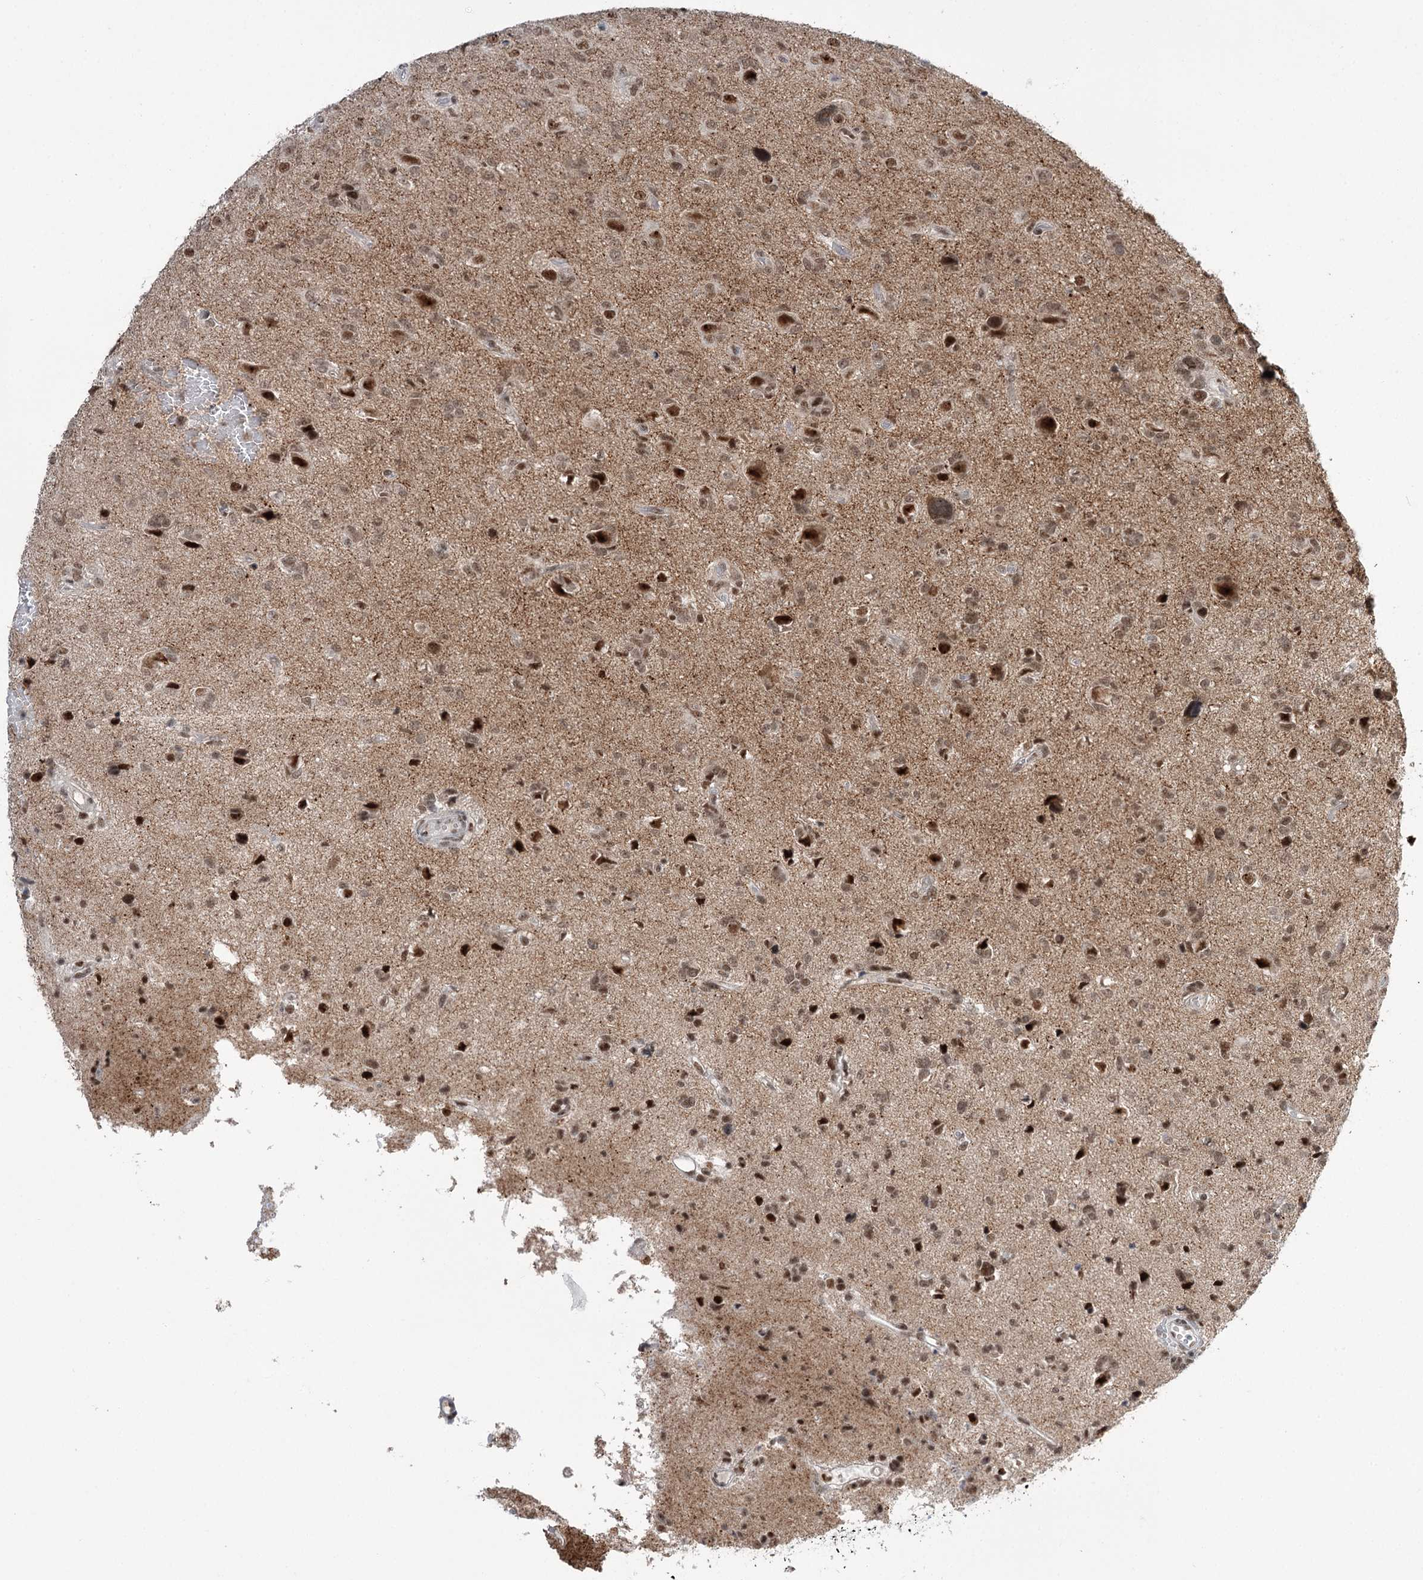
{"staining": {"intensity": "moderate", "quantity": "25%-75%", "location": "nuclear"}, "tissue": "glioma", "cell_type": "Tumor cells", "image_type": "cancer", "snomed": [{"axis": "morphology", "description": "Glioma, malignant, High grade"}, {"axis": "topography", "description": "Brain"}], "caption": "Protein staining displays moderate nuclear positivity in about 25%-75% of tumor cells in malignant glioma (high-grade). (Stains: DAB (3,3'-diaminobenzidine) in brown, nuclei in blue, Microscopy: brightfield microscopy at high magnification).", "gene": "ERCC3", "patient": {"sex": "female", "age": 59}}